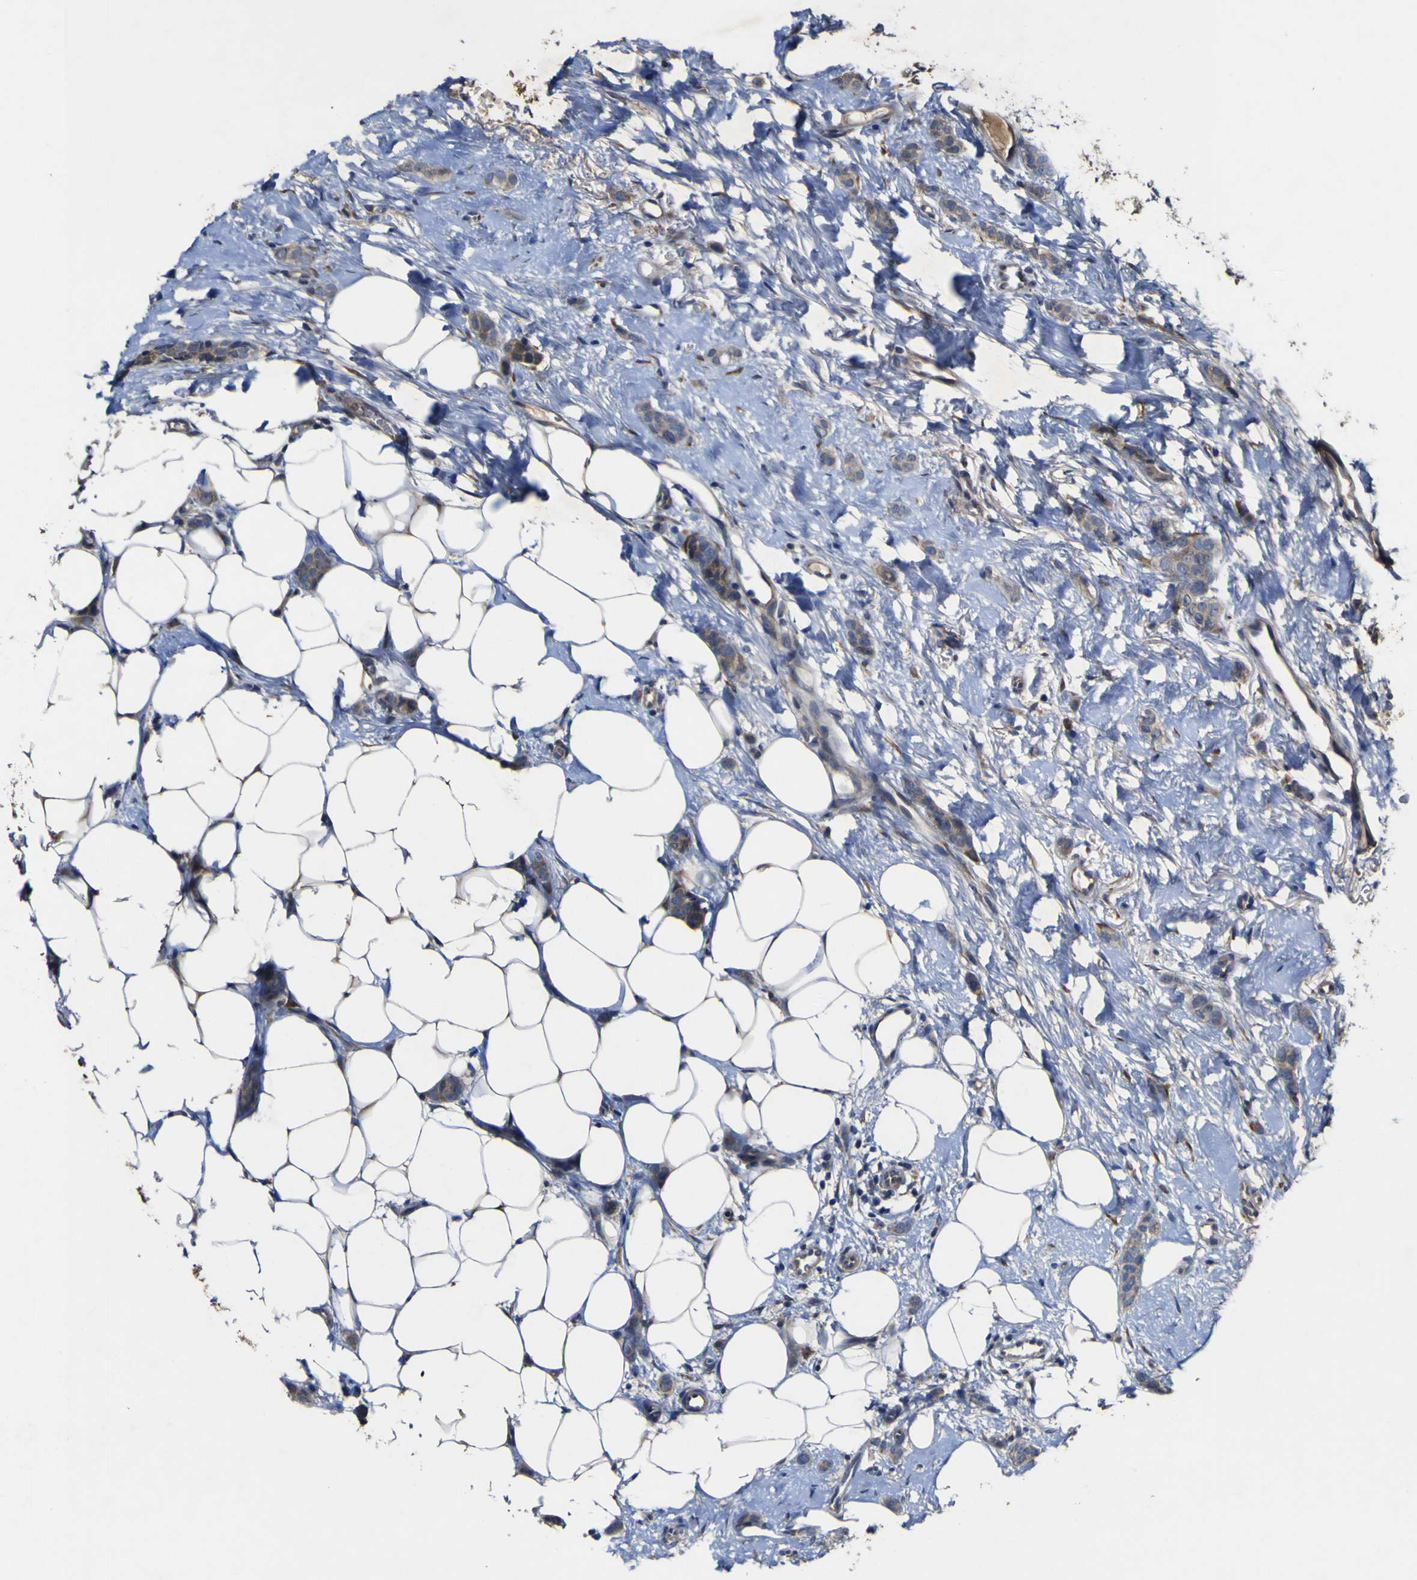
{"staining": {"intensity": "weak", "quantity": ">75%", "location": "cytoplasmic/membranous"}, "tissue": "breast cancer", "cell_type": "Tumor cells", "image_type": "cancer", "snomed": [{"axis": "morphology", "description": "Lobular carcinoma"}, {"axis": "topography", "description": "Skin"}, {"axis": "topography", "description": "Breast"}], "caption": "This micrograph shows IHC staining of human breast lobular carcinoma, with low weak cytoplasmic/membranous expression in about >75% of tumor cells.", "gene": "IRAK2", "patient": {"sex": "female", "age": 46}}